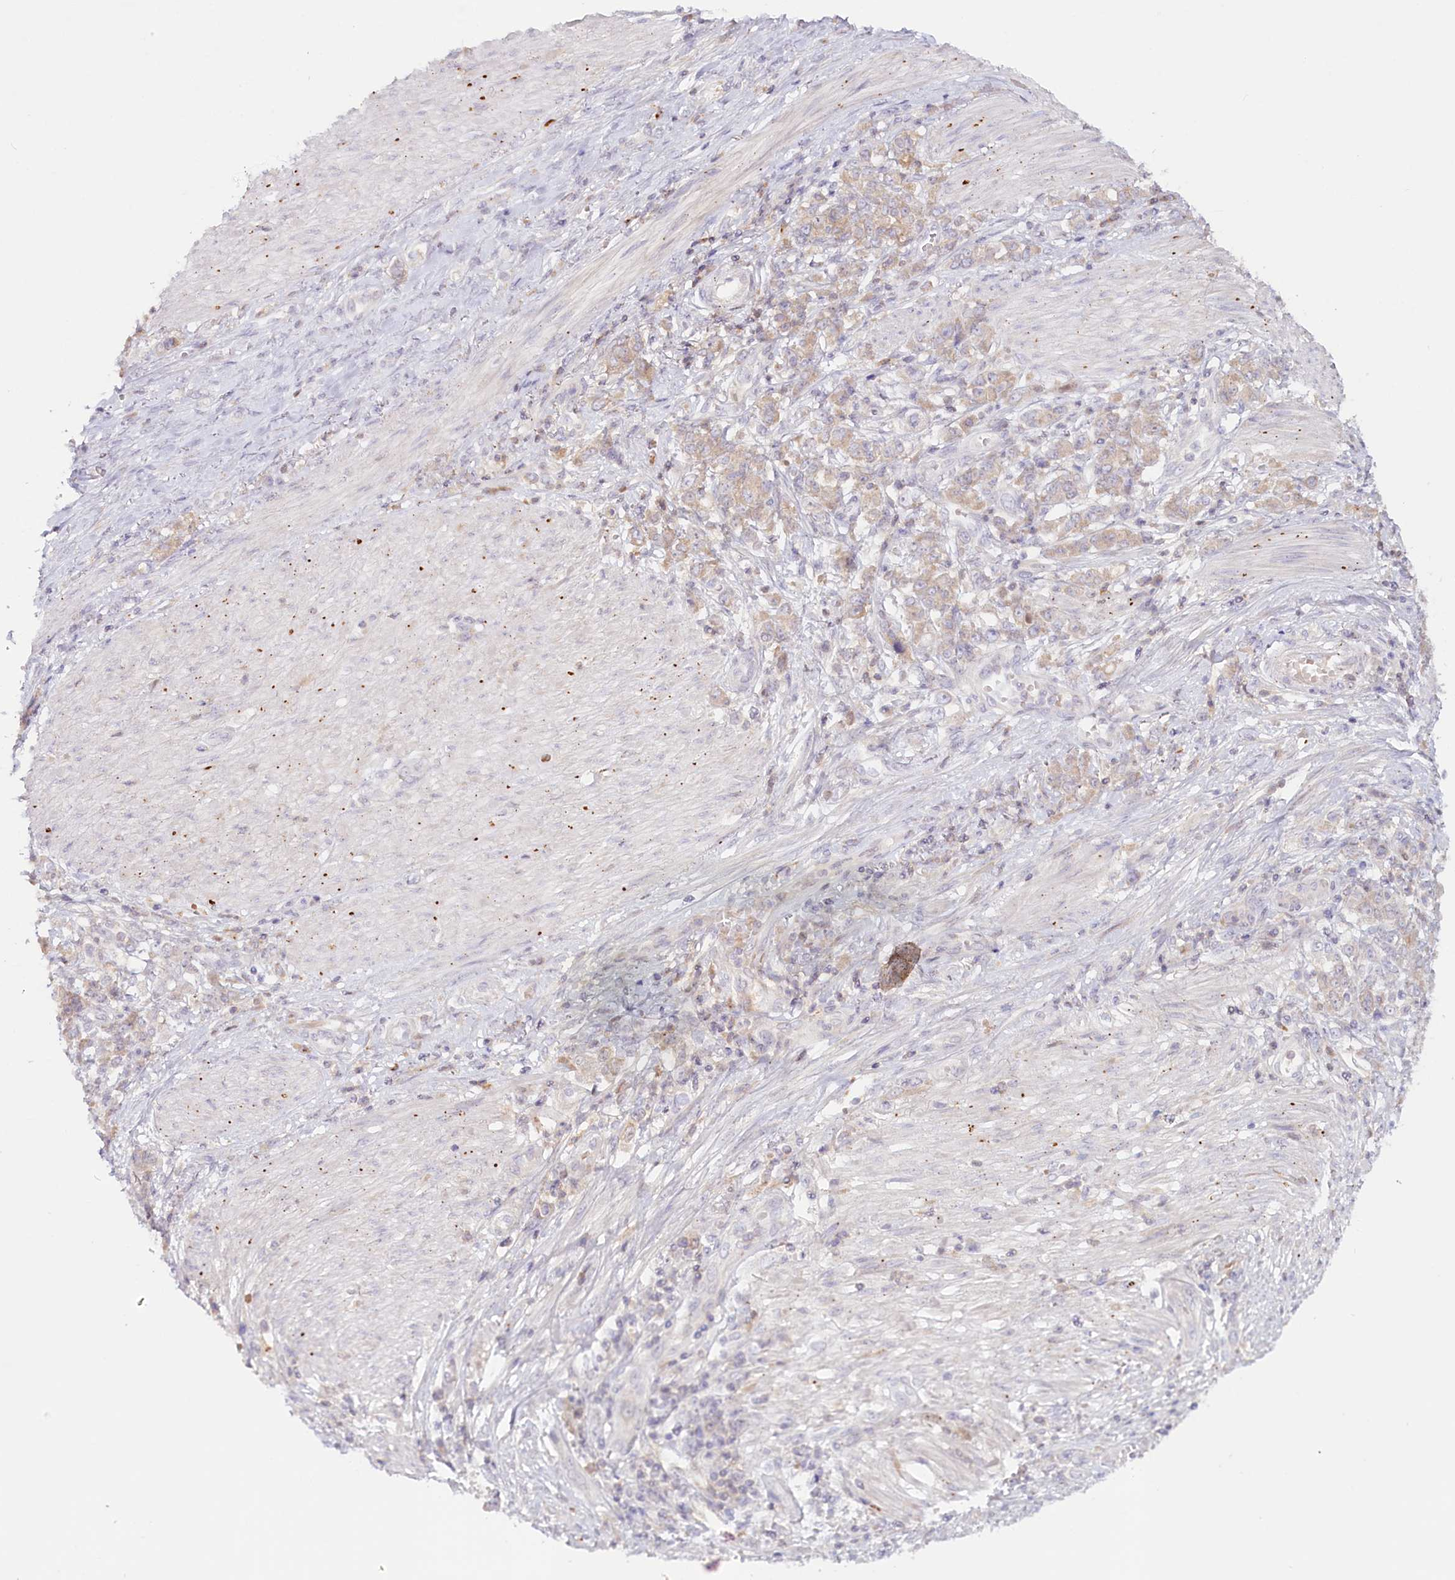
{"staining": {"intensity": "weak", "quantity": ">75%", "location": "cytoplasmic/membranous"}, "tissue": "stomach cancer", "cell_type": "Tumor cells", "image_type": "cancer", "snomed": [{"axis": "morphology", "description": "Adenocarcinoma, NOS"}, {"axis": "topography", "description": "Stomach"}], "caption": "Immunohistochemical staining of human stomach adenocarcinoma demonstrates low levels of weak cytoplasmic/membranous protein positivity in approximately >75% of tumor cells. (brown staining indicates protein expression, while blue staining denotes nuclei).", "gene": "PSAPL1", "patient": {"sex": "female", "age": 76}}